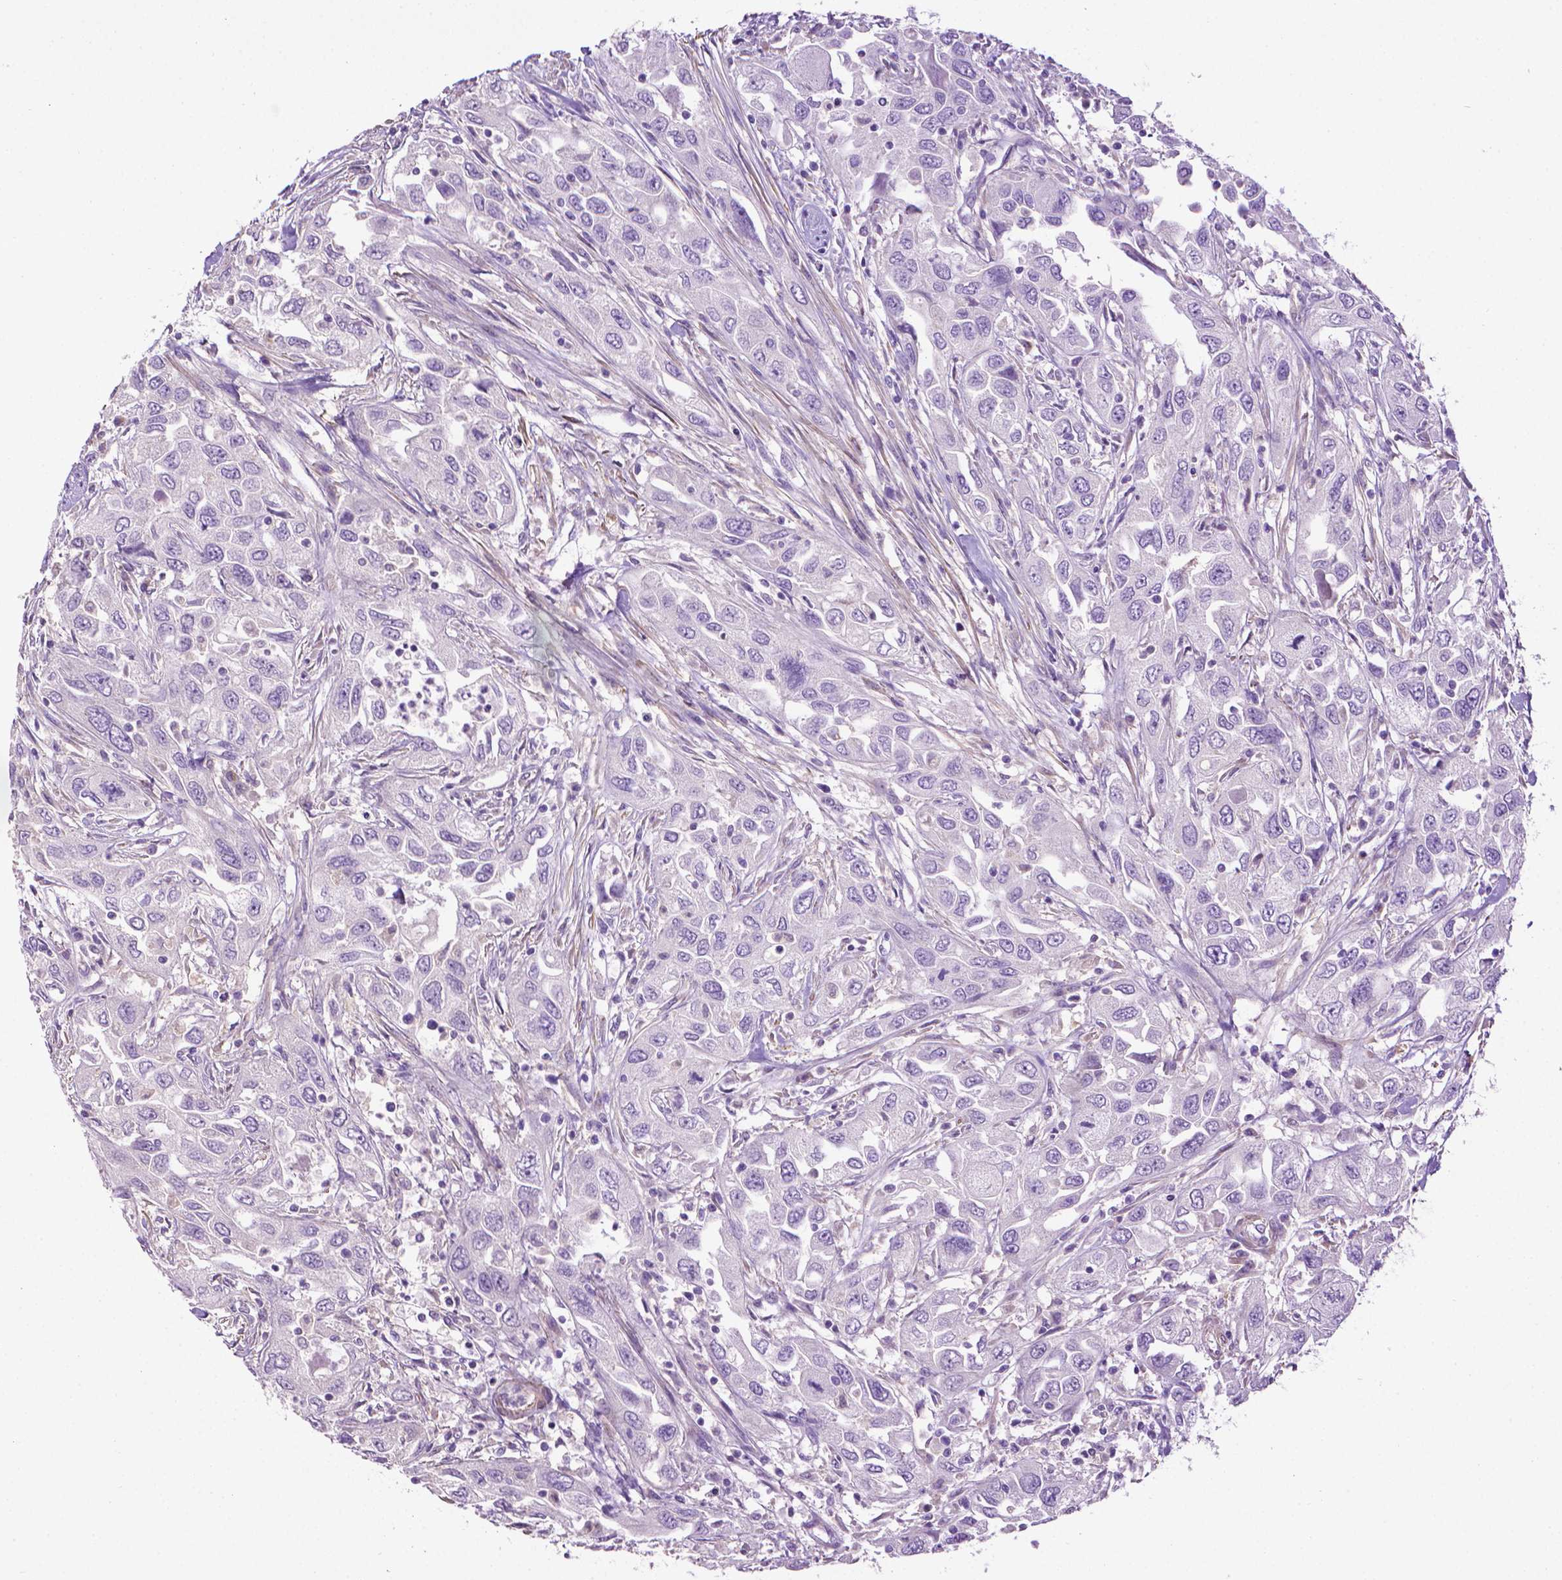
{"staining": {"intensity": "negative", "quantity": "none", "location": "none"}, "tissue": "urothelial cancer", "cell_type": "Tumor cells", "image_type": "cancer", "snomed": [{"axis": "morphology", "description": "Urothelial carcinoma, High grade"}, {"axis": "topography", "description": "Urinary bladder"}], "caption": "High magnification brightfield microscopy of urothelial carcinoma (high-grade) stained with DAB (3,3'-diaminobenzidine) (brown) and counterstained with hematoxylin (blue): tumor cells show no significant staining.", "gene": "AQP10", "patient": {"sex": "male", "age": 76}}